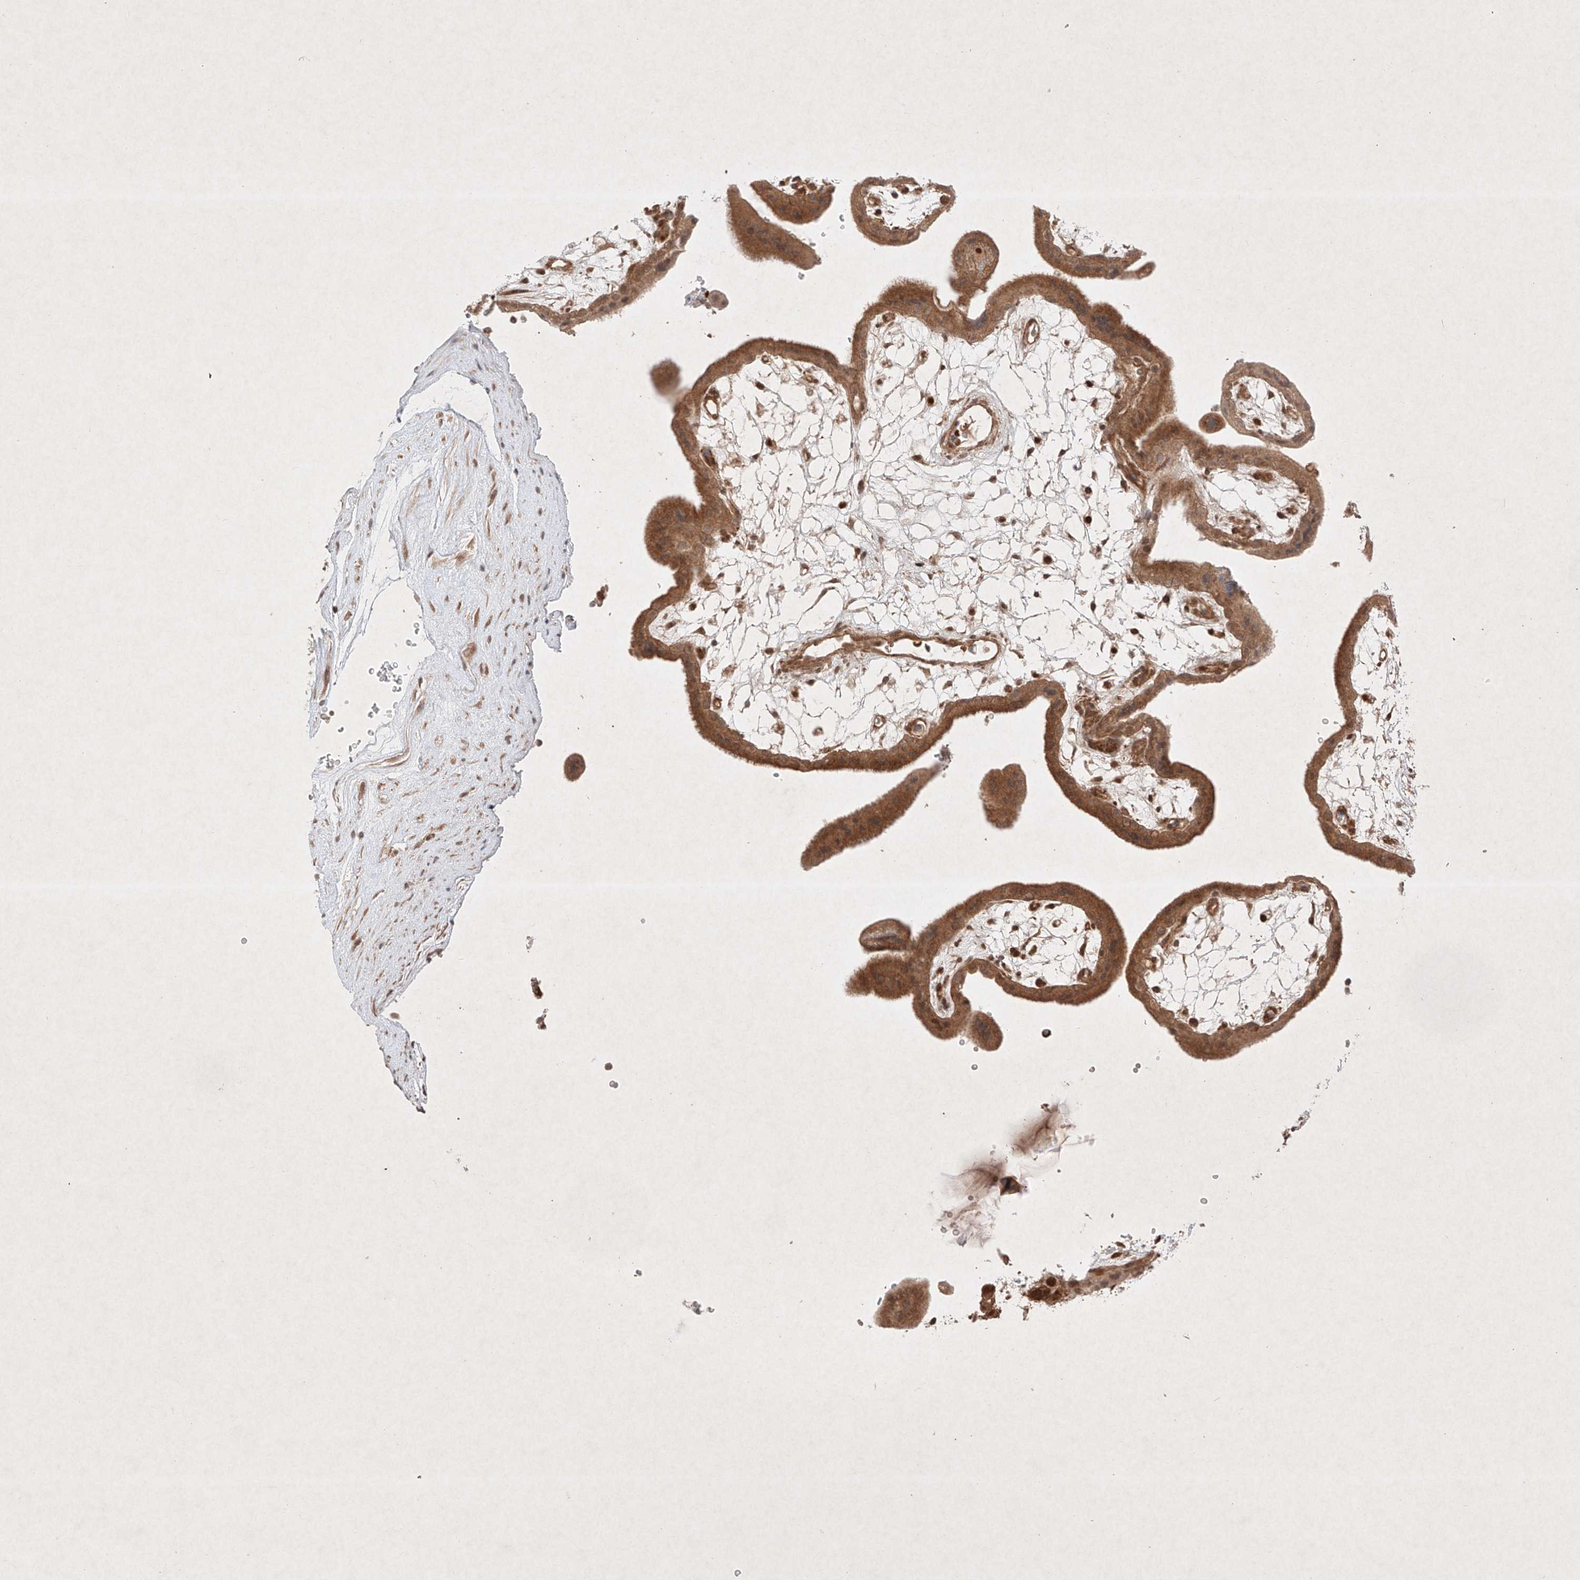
{"staining": {"intensity": "moderate", "quantity": ">75%", "location": "cytoplasmic/membranous,nuclear"}, "tissue": "placenta", "cell_type": "Decidual cells", "image_type": "normal", "snomed": [{"axis": "morphology", "description": "Normal tissue, NOS"}, {"axis": "topography", "description": "Placenta"}], "caption": "Immunohistochemistry (IHC) of benign human placenta exhibits medium levels of moderate cytoplasmic/membranous,nuclear positivity in about >75% of decidual cells.", "gene": "RNF31", "patient": {"sex": "female", "age": 18}}